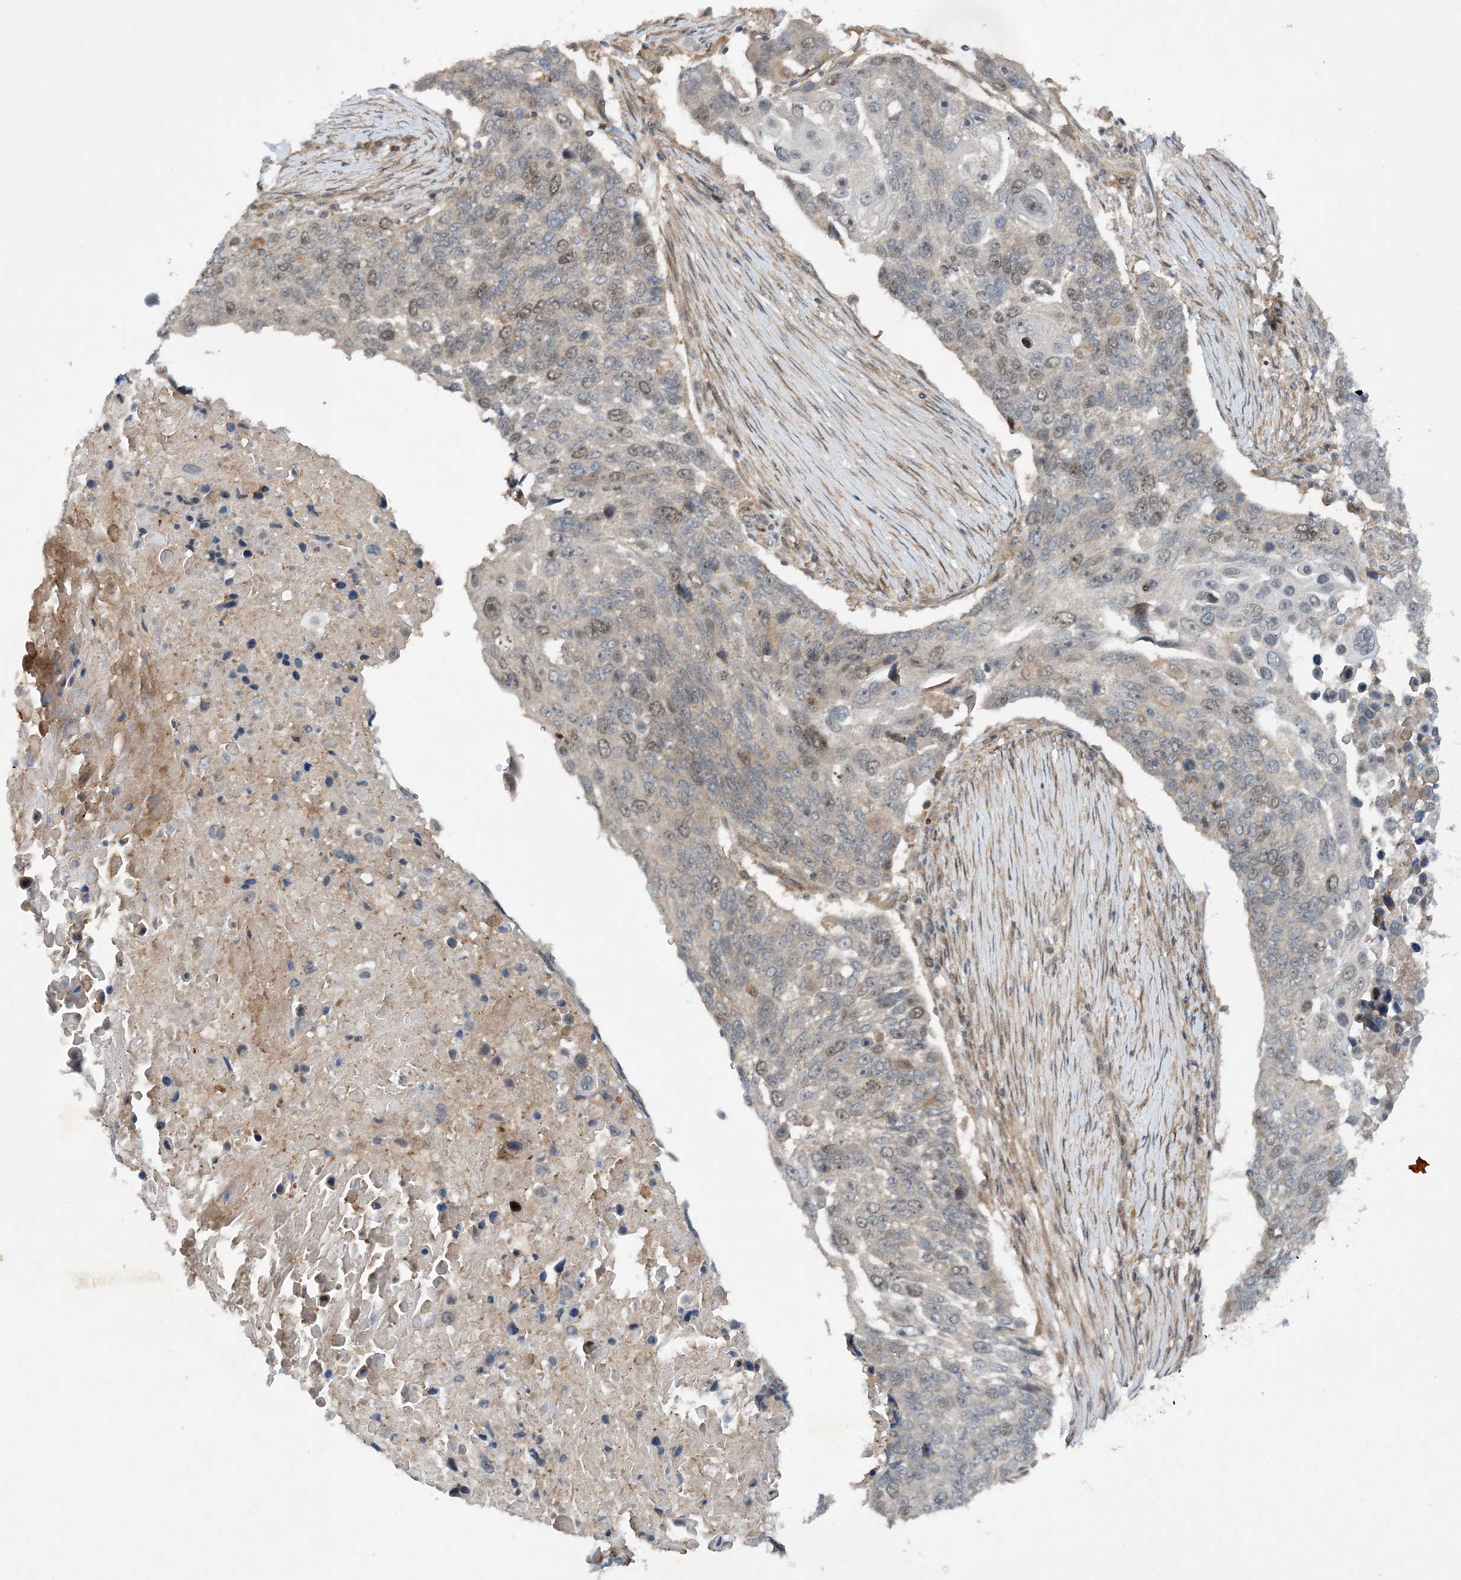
{"staining": {"intensity": "weak", "quantity": "<25%", "location": "nuclear"}, "tissue": "lung cancer", "cell_type": "Tumor cells", "image_type": "cancer", "snomed": [{"axis": "morphology", "description": "Squamous cell carcinoma, NOS"}, {"axis": "topography", "description": "Lung"}], "caption": "This is an immunohistochemistry (IHC) histopathology image of human lung cancer (squamous cell carcinoma). There is no staining in tumor cells.", "gene": "HEMK1", "patient": {"sex": "male", "age": 66}}